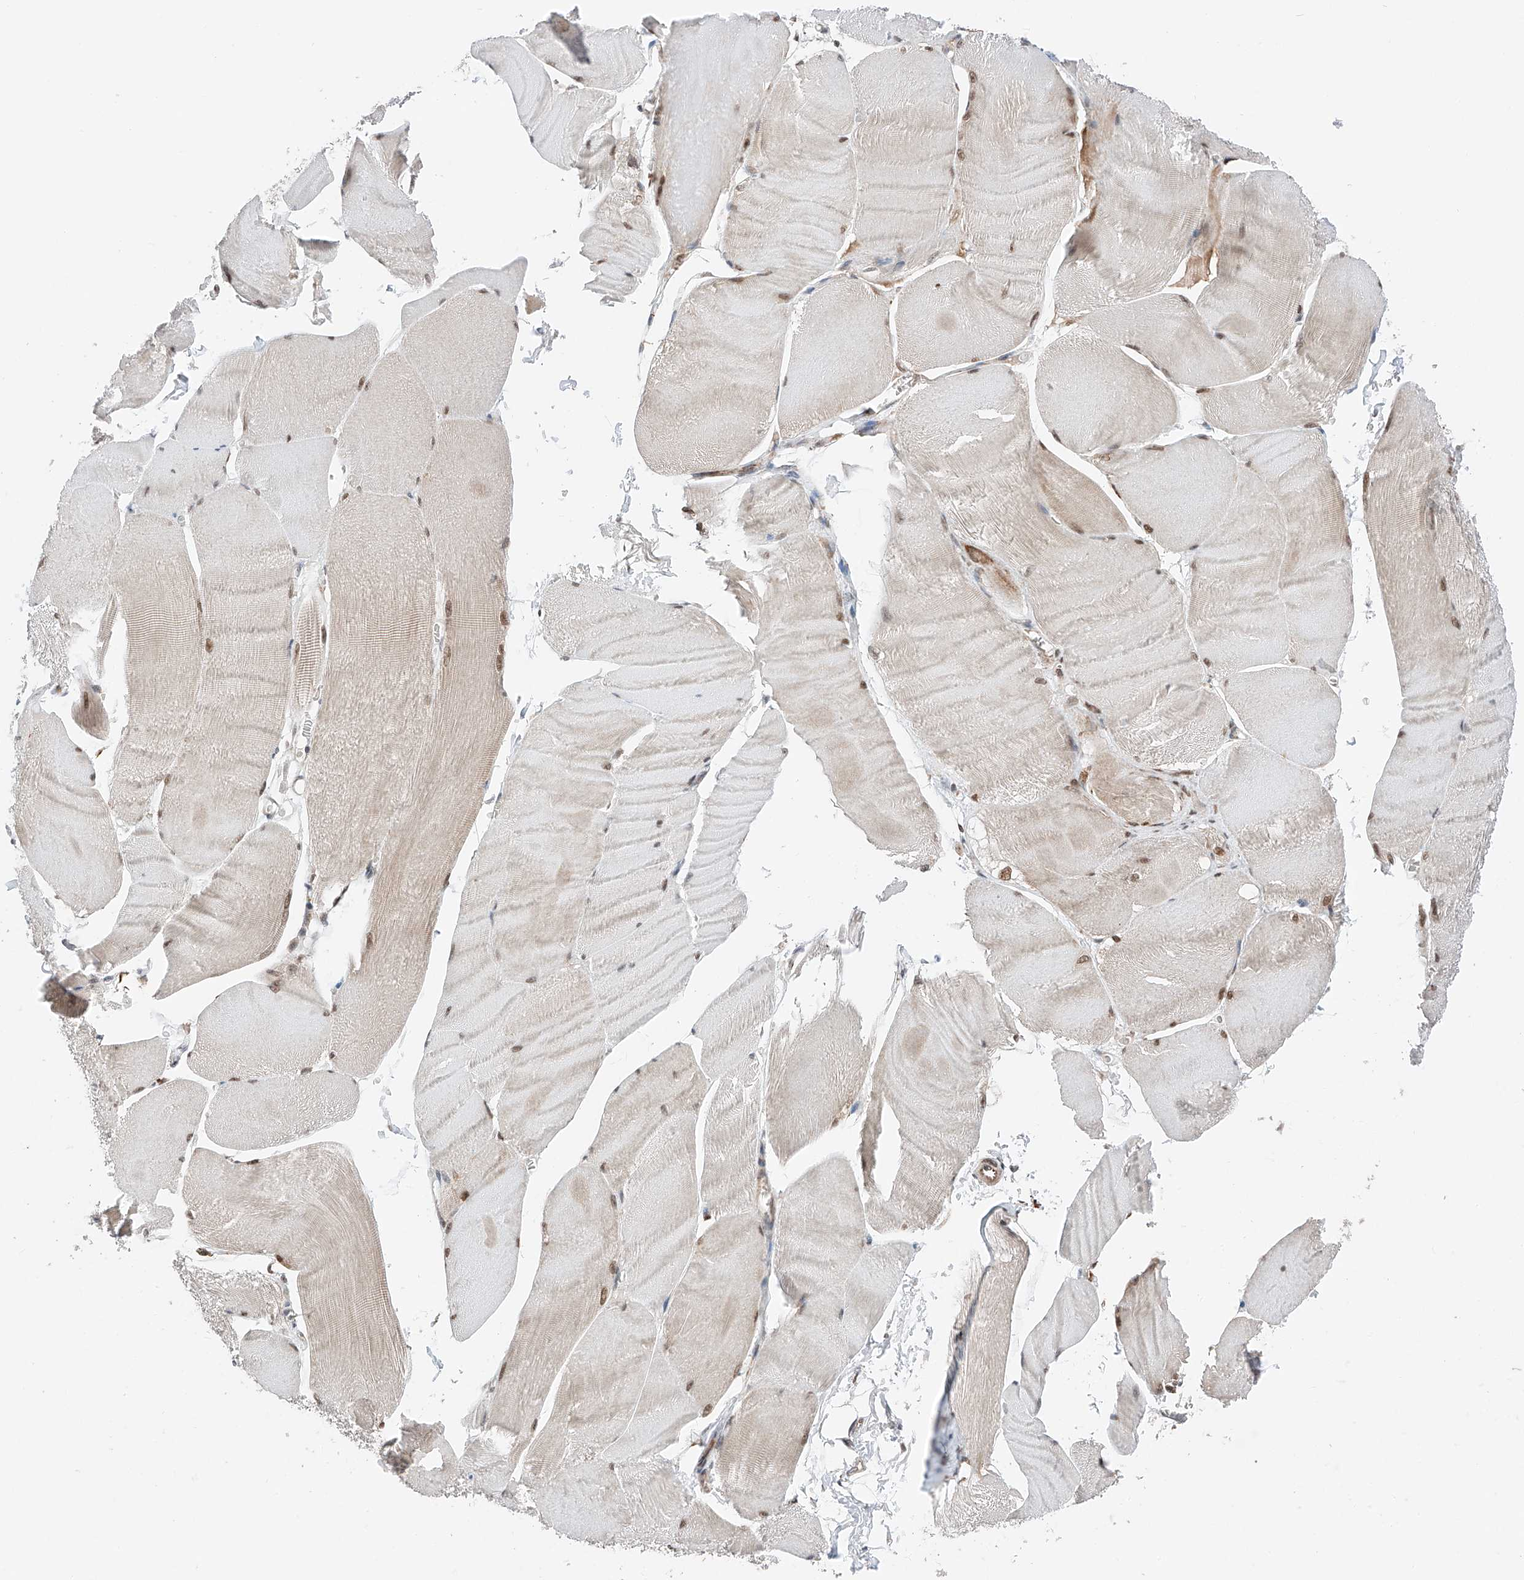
{"staining": {"intensity": "weak", "quantity": ">75%", "location": "cytoplasmic/membranous,nuclear"}, "tissue": "skeletal muscle", "cell_type": "Myocytes", "image_type": "normal", "snomed": [{"axis": "morphology", "description": "Normal tissue, NOS"}, {"axis": "morphology", "description": "Basal cell carcinoma"}, {"axis": "topography", "description": "Skeletal muscle"}], "caption": "Skeletal muscle stained with IHC demonstrates weak cytoplasmic/membranous,nuclear expression in approximately >75% of myocytes.", "gene": "ZSCAN29", "patient": {"sex": "female", "age": 64}}